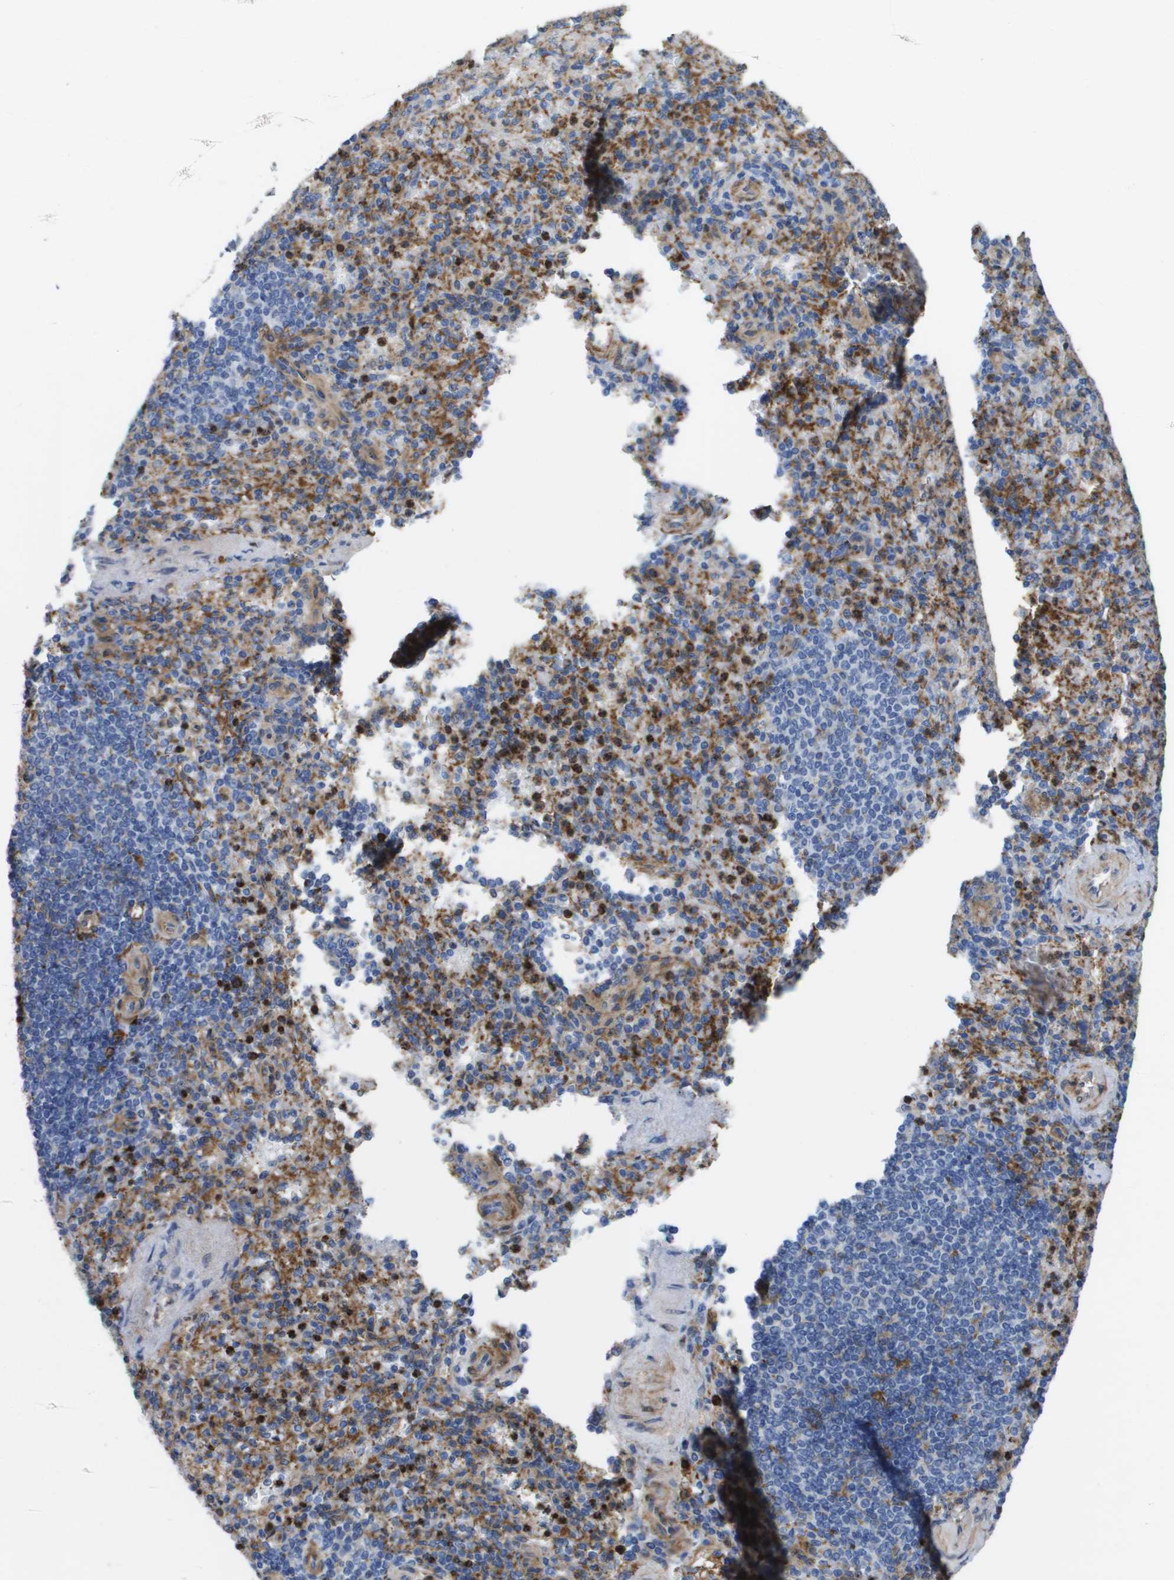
{"staining": {"intensity": "strong", "quantity": "25%-75%", "location": "cytoplasmic/membranous"}, "tissue": "spleen", "cell_type": "Cells in red pulp", "image_type": "normal", "snomed": [{"axis": "morphology", "description": "Normal tissue, NOS"}, {"axis": "topography", "description": "Spleen"}], "caption": "Immunohistochemistry (DAB) staining of benign spleen shows strong cytoplasmic/membranous protein staining in approximately 25%-75% of cells in red pulp.", "gene": "SLC37A2", "patient": {"sex": "female", "age": 74}}